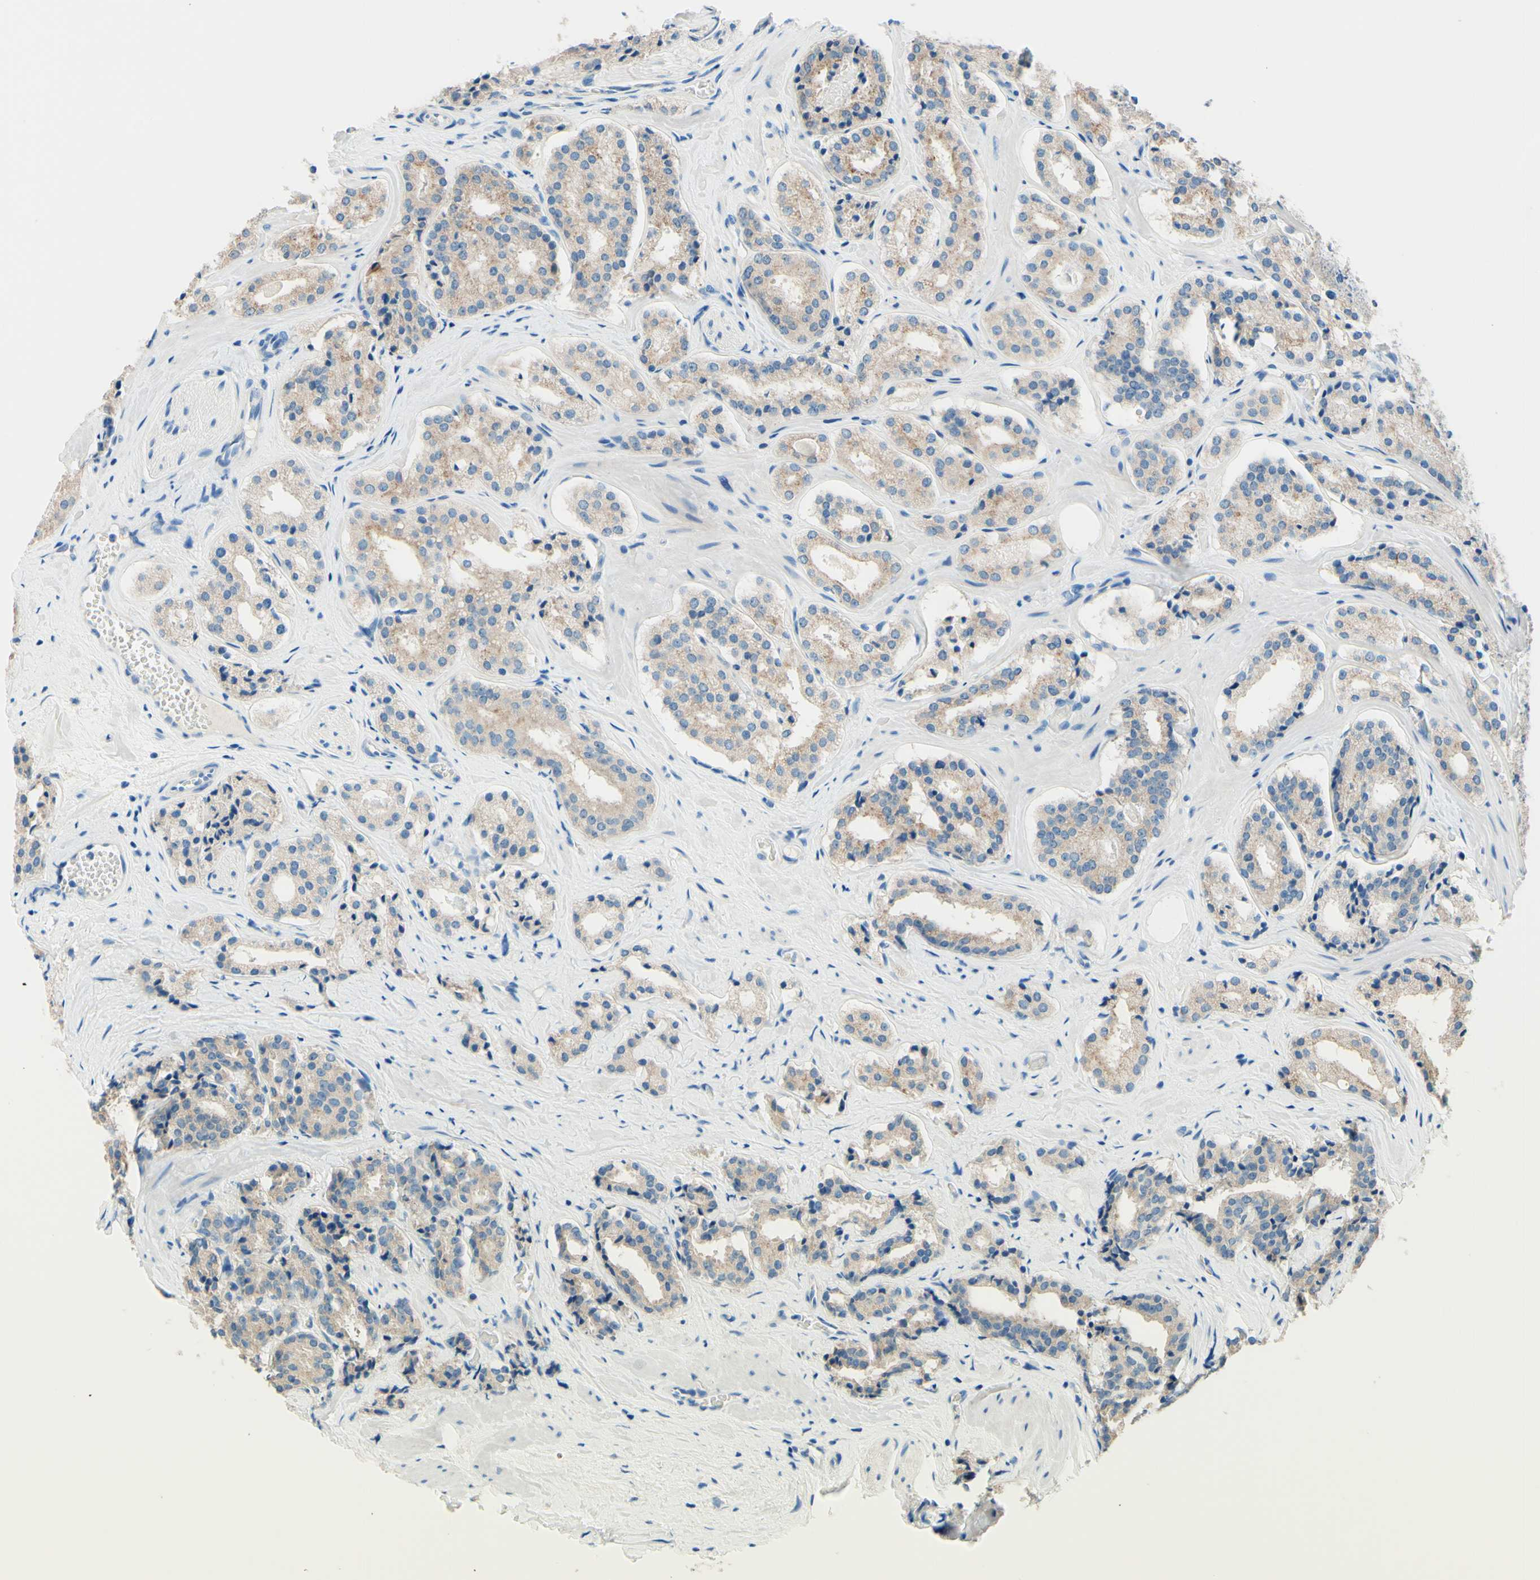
{"staining": {"intensity": "weak", "quantity": ">75%", "location": "cytoplasmic/membranous"}, "tissue": "prostate cancer", "cell_type": "Tumor cells", "image_type": "cancer", "snomed": [{"axis": "morphology", "description": "Adenocarcinoma, High grade"}, {"axis": "topography", "description": "Prostate"}], "caption": "Protein positivity by IHC reveals weak cytoplasmic/membranous staining in about >75% of tumor cells in adenocarcinoma (high-grade) (prostate).", "gene": "PASD1", "patient": {"sex": "male", "age": 60}}